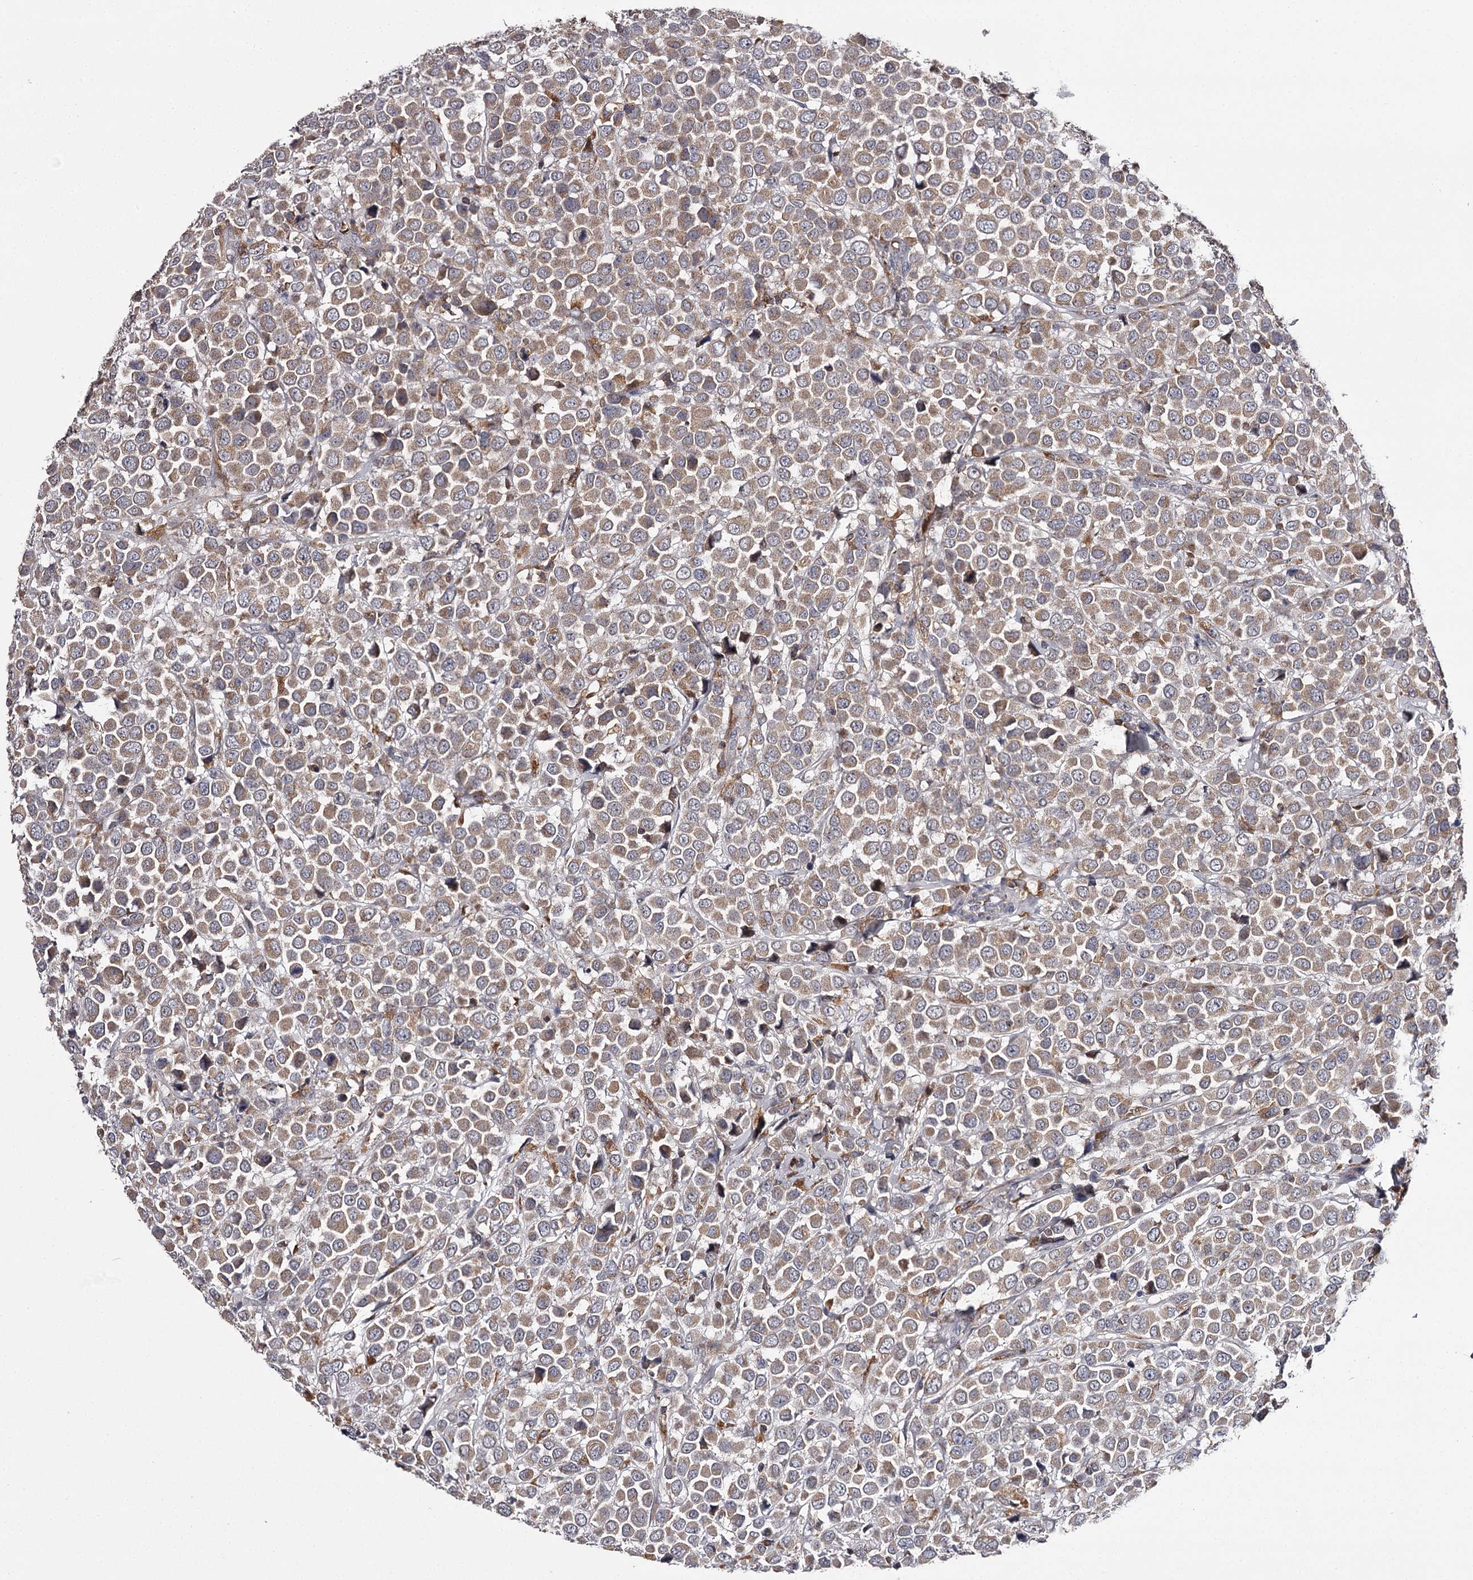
{"staining": {"intensity": "moderate", "quantity": ">75%", "location": "cytoplasmic/membranous"}, "tissue": "breast cancer", "cell_type": "Tumor cells", "image_type": "cancer", "snomed": [{"axis": "morphology", "description": "Duct carcinoma"}, {"axis": "topography", "description": "Breast"}], "caption": "A medium amount of moderate cytoplasmic/membranous positivity is seen in approximately >75% of tumor cells in intraductal carcinoma (breast) tissue. (DAB IHC, brown staining for protein, blue staining for nuclei).", "gene": "RASSF6", "patient": {"sex": "female", "age": 61}}